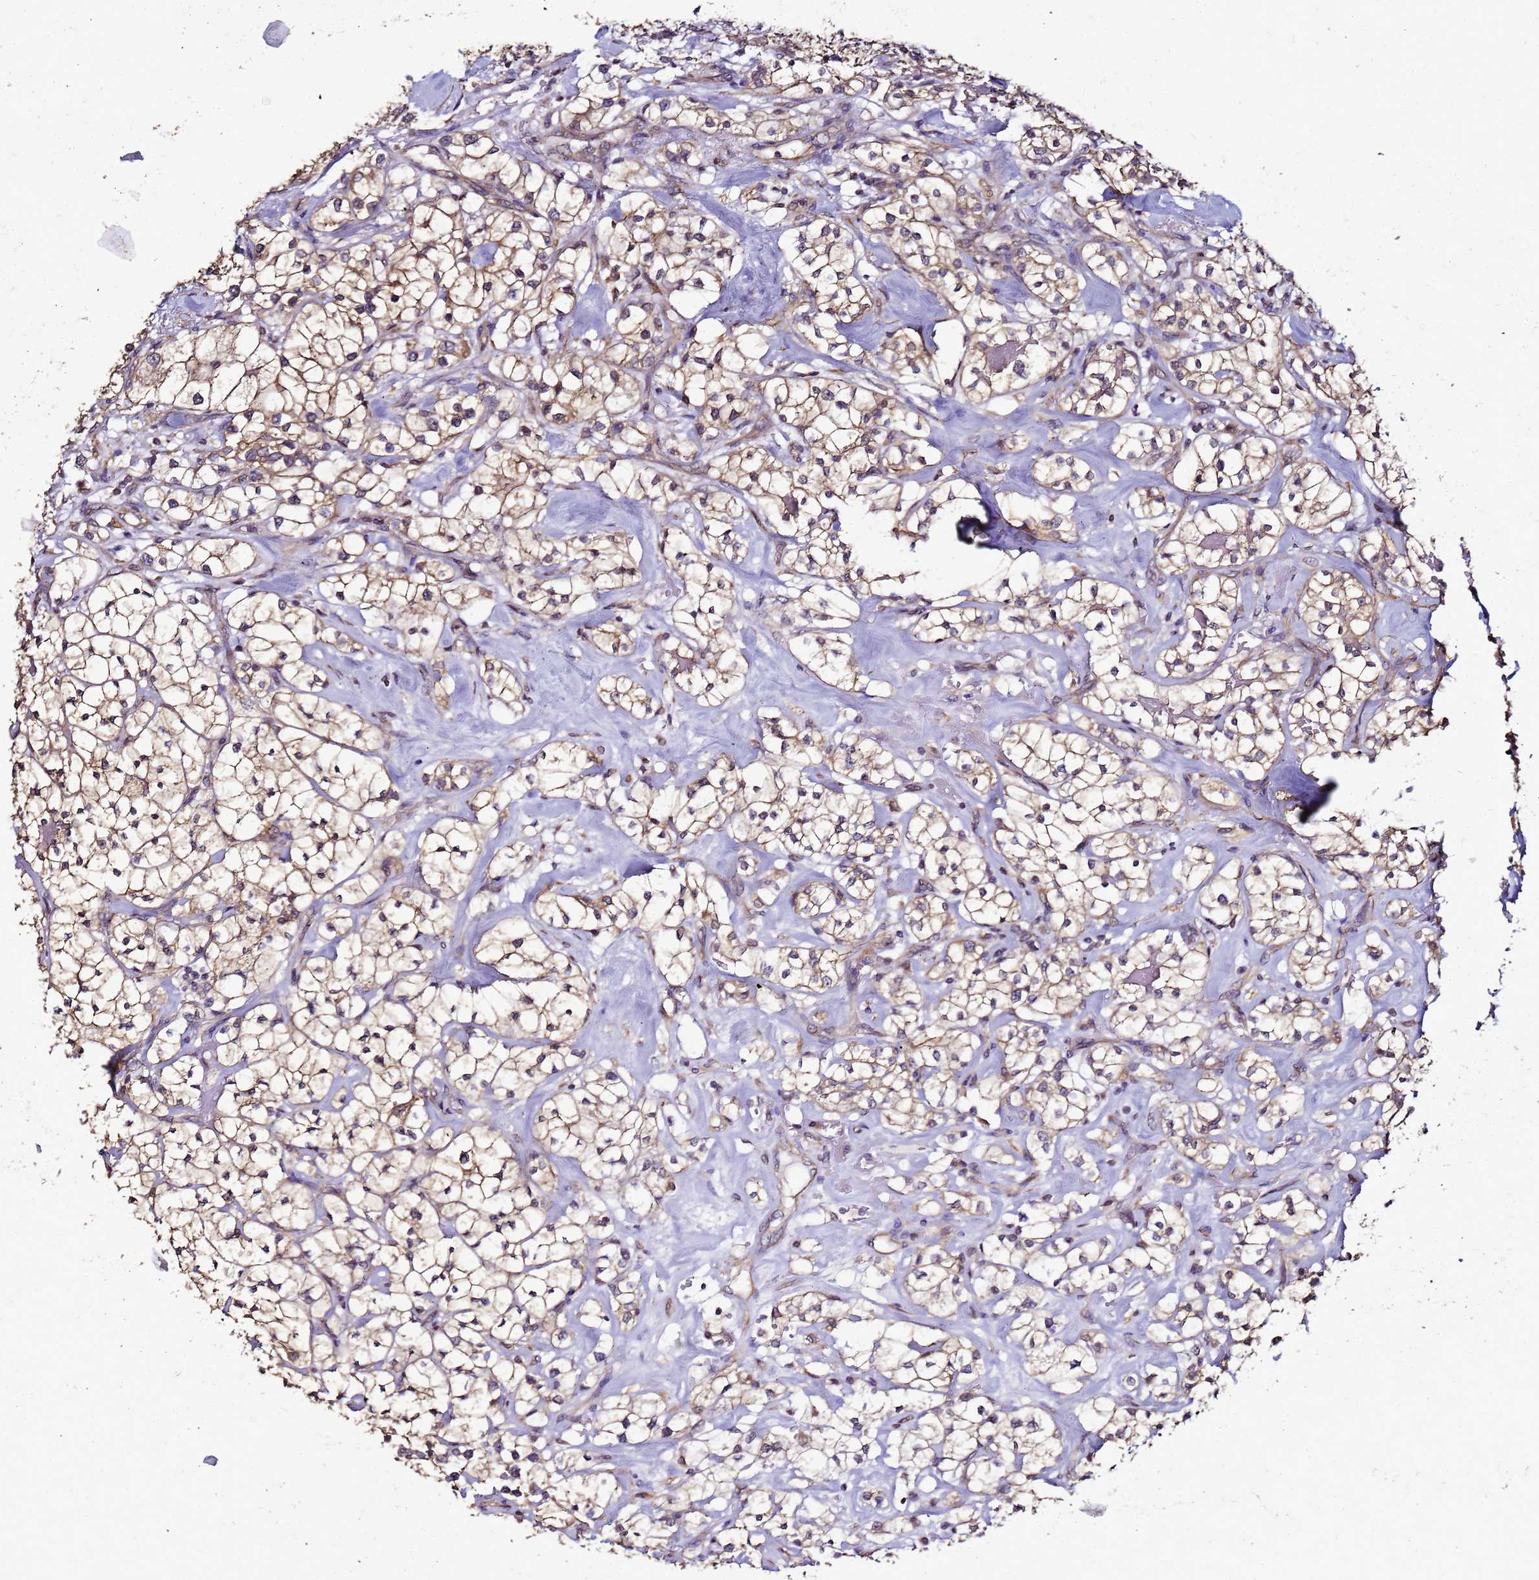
{"staining": {"intensity": "moderate", "quantity": "25%-75%", "location": "cytoplasmic/membranous"}, "tissue": "renal cancer", "cell_type": "Tumor cells", "image_type": "cancer", "snomed": [{"axis": "morphology", "description": "Adenocarcinoma, NOS"}, {"axis": "topography", "description": "Kidney"}], "caption": "The image shows a brown stain indicating the presence of a protein in the cytoplasmic/membranous of tumor cells in renal adenocarcinoma.", "gene": "ENOPH1", "patient": {"sex": "male", "age": 77}}